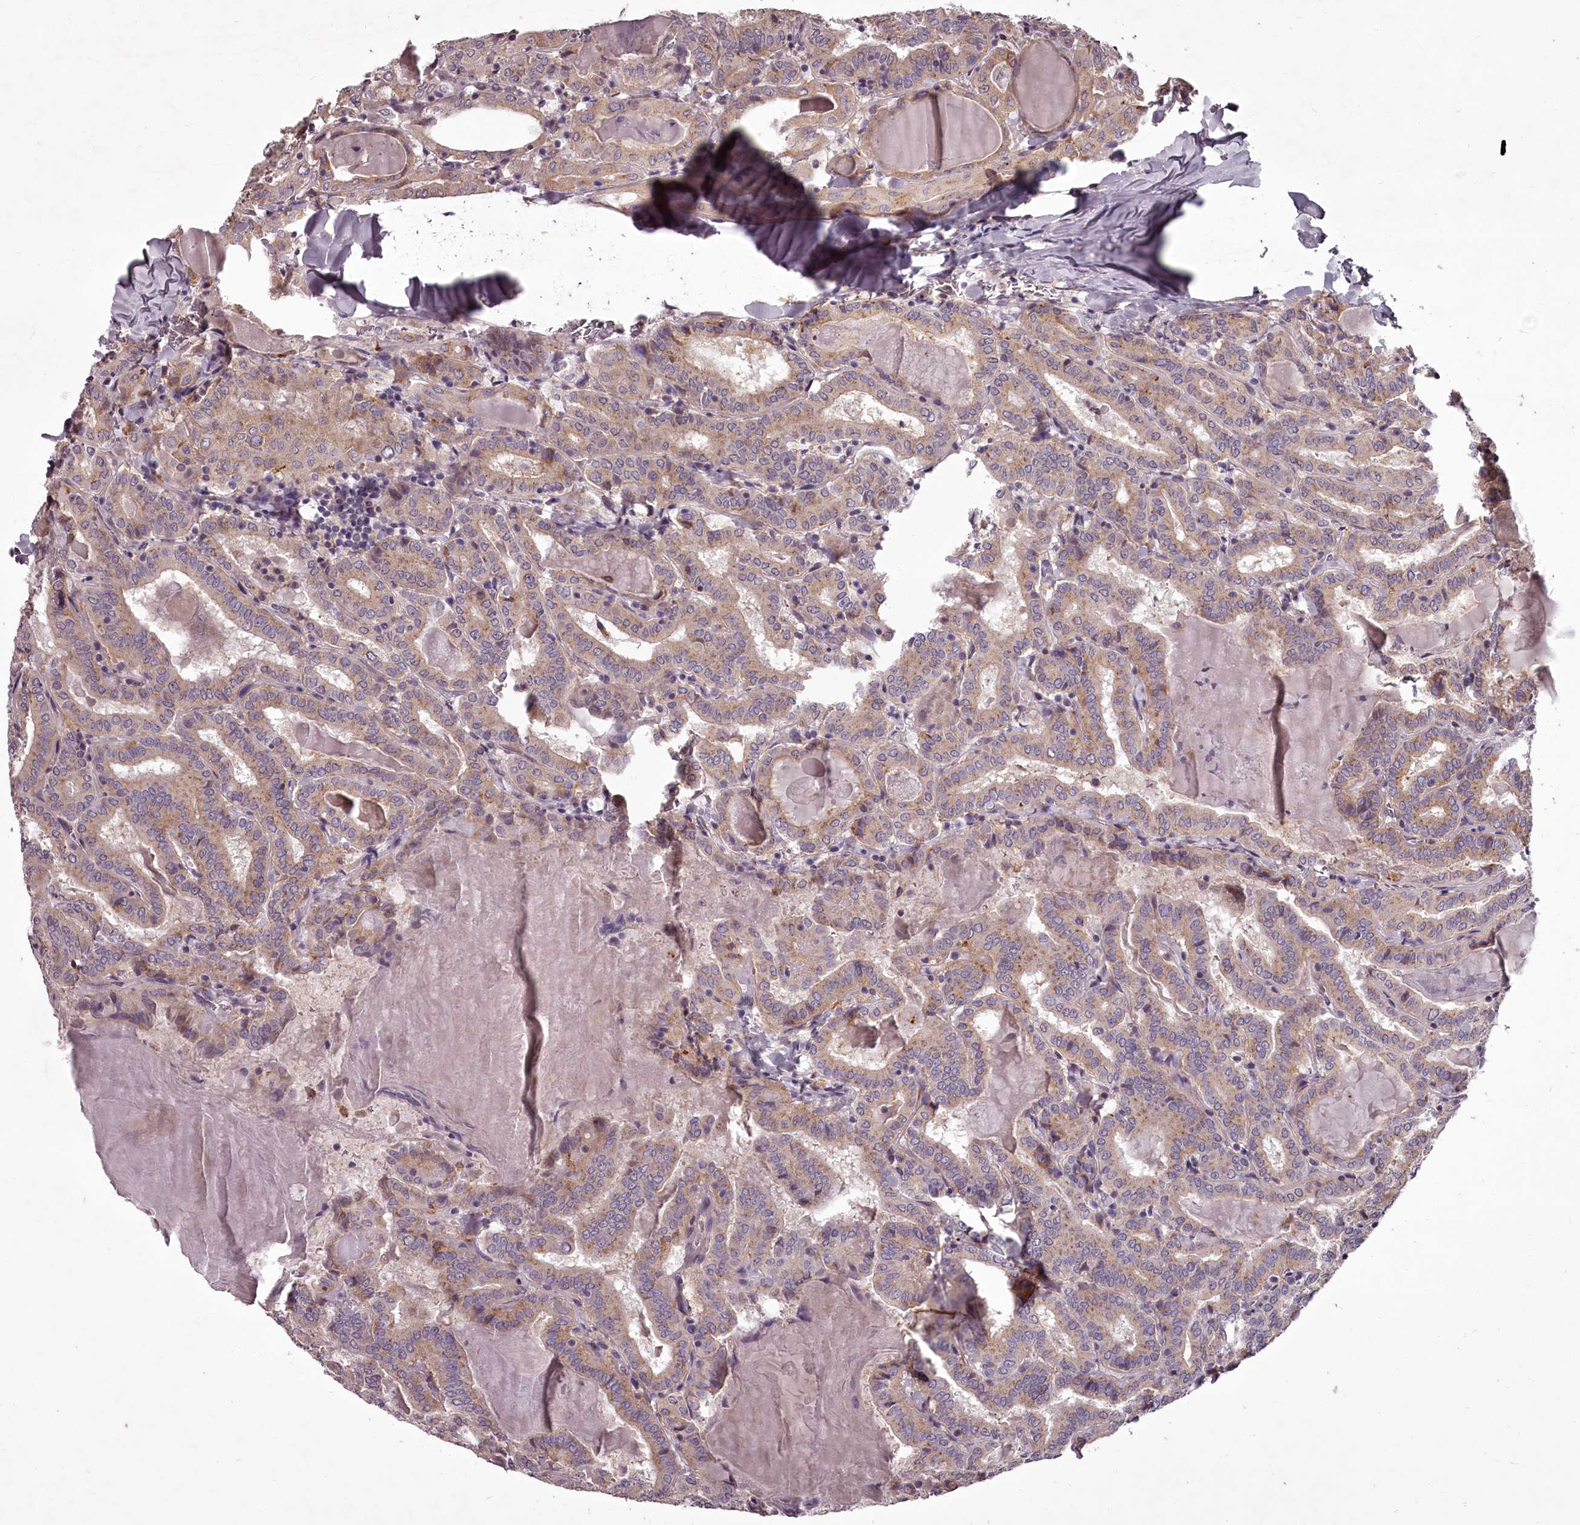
{"staining": {"intensity": "weak", "quantity": ">75%", "location": "cytoplasmic/membranous"}, "tissue": "thyroid cancer", "cell_type": "Tumor cells", "image_type": "cancer", "snomed": [{"axis": "morphology", "description": "Papillary adenocarcinoma, NOS"}, {"axis": "topography", "description": "Thyroid gland"}], "caption": "Papillary adenocarcinoma (thyroid) stained with a brown dye reveals weak cytoplasmic/membranous positive positivity in approximately >75% of tumor cells.", "gene": "STX6", "patient": {"sex": "female", "age": 72}}